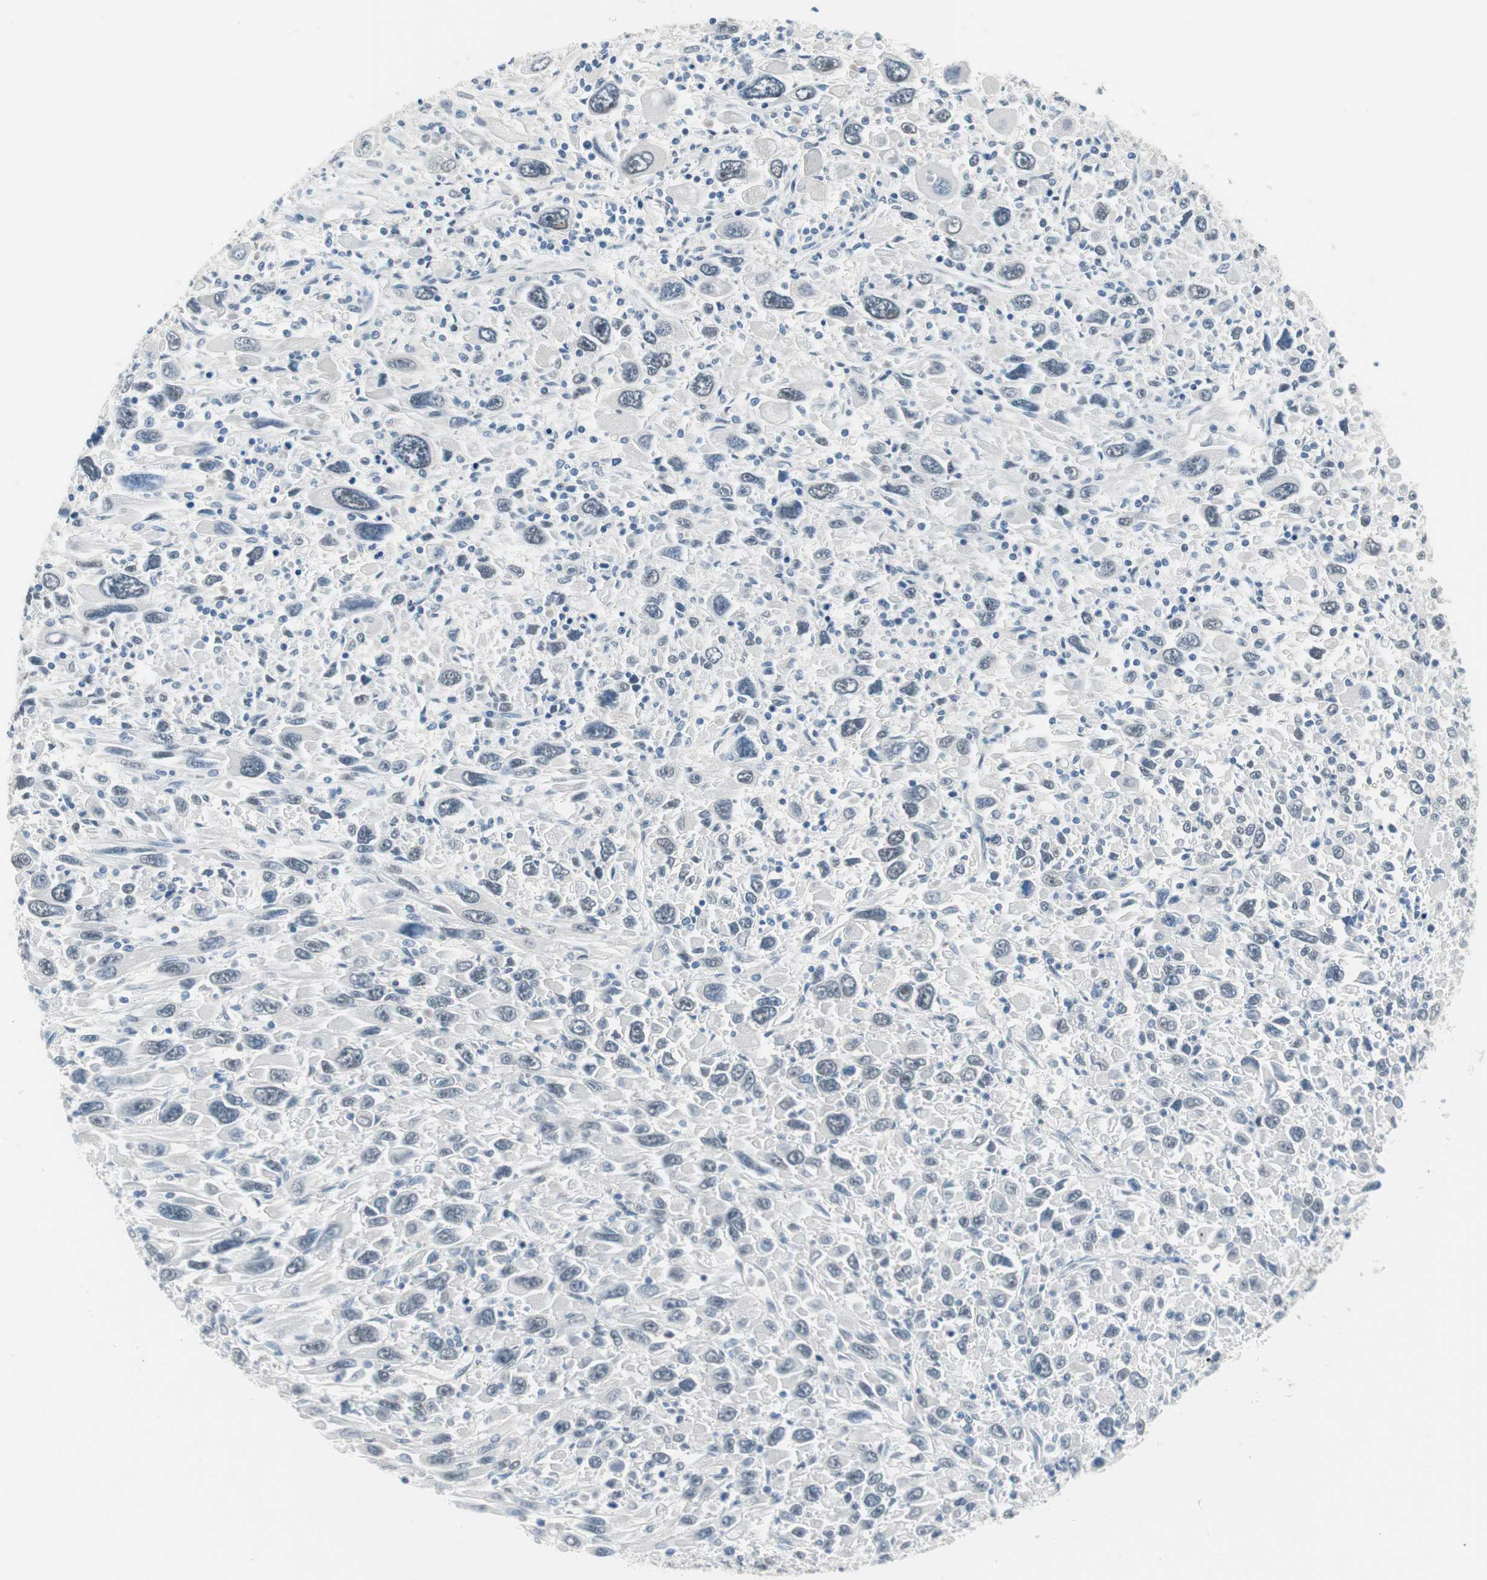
{"staining": {"intensity": "negative", "quantity": "none", "location": "none"}, "tissue": "melanoma", "cell_type": "Tumor cells", "image_type": "cancer", "snomed": [{"axis": "morphology", "description": "Malignant melanoma, Metastatic site"}, {"axis": "topography", "description": "Skin"}], "caption": "Tumor cells are negative for protein expression in human melanoma.", "gene": "GRHL1", "patient": {"sex": "female", "age": 56}}